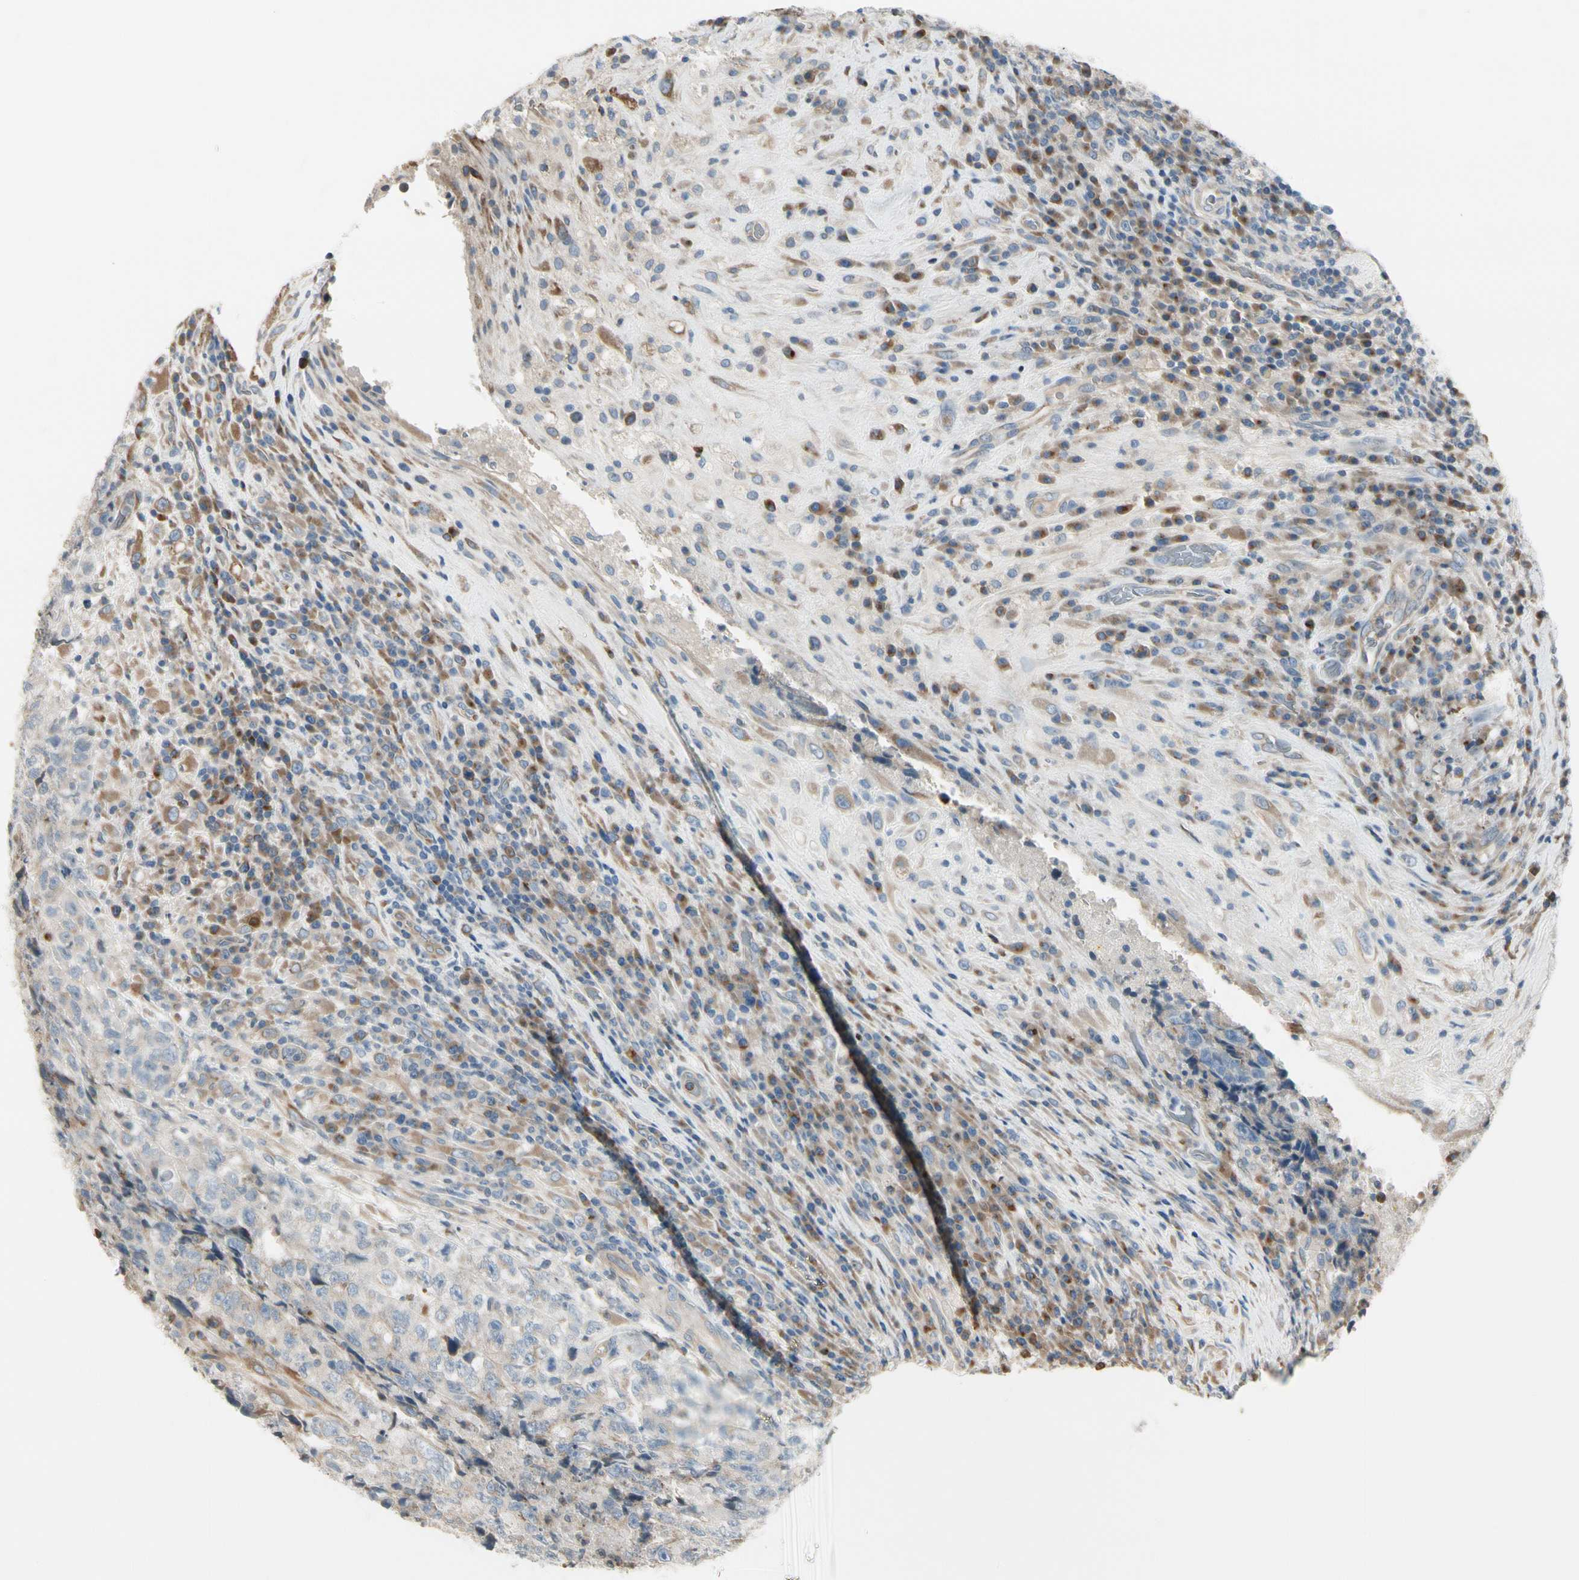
{"staining": {"intensity": "weak", "quantity": ">75%", "location": "cytoplasmic/membranous"}, "tissue": "testis cancer", "cell_type": "Tumor cells", "image_type": "cancer", "snomed": [{"axis": "morphology", "description": "Necrosis, NOS"}, {"axis": "morphology", "description": "Carcinoma, Embryonal, NOS"}, {"axis": "topography", "description": "Testis"}], "caption": "Immunohistochemistry histopathology image of neoplastic tissue: testis cancer (embryonal carcinoma) stained using immunohistochemistry (IHC) shows low levels of weak protein expression localized specifically in the cytoplasmic/membranous of tumor cells, appearing as a cytoplasmic/membranous brown color.", "gene": "NUCB2", "patient": {"sex": "male", "age": 19}}